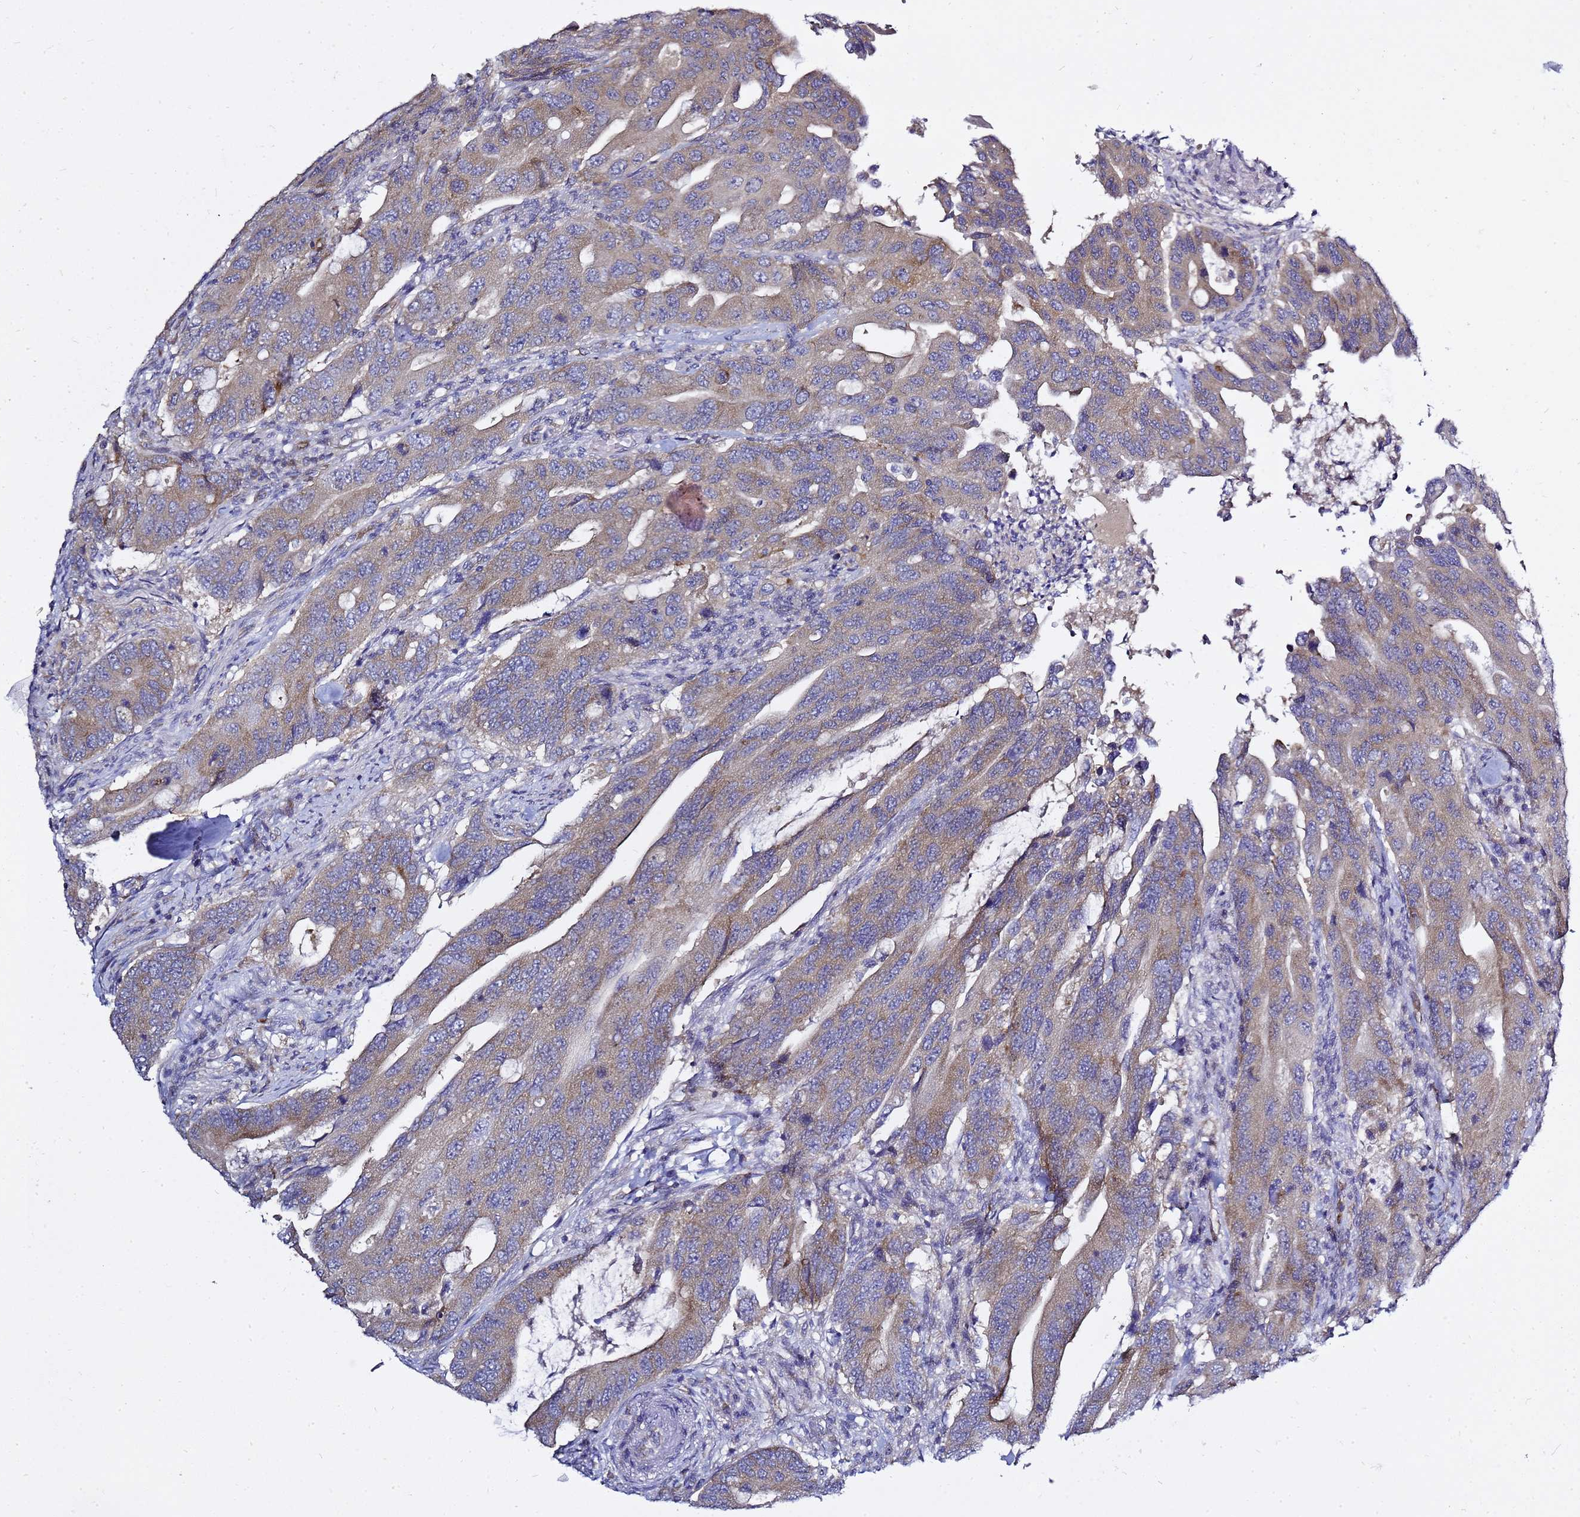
{"staining": {"intensity": "weak", "quantity": ">75%", "location": "cytoplasmic/membranous"}, "tissue": "colorectal cancer", "cell_type": "Tumor cells", "image_type": "cancer", "snomed": [{"axis": "morphology", "description": "Adenocarcinoma, NOS"}, {"axis": "topography", "description": "Colon"}], "caption": "Immunohistochemistry (DAB) staining of colorectal cancer (adenocarcinoma) reveals weak cytoplasmic/membranous protein positivity in approximately >75% of tumor cells.", "gene": "MON1B", "patient": {"sex": "male", "age": 71}}